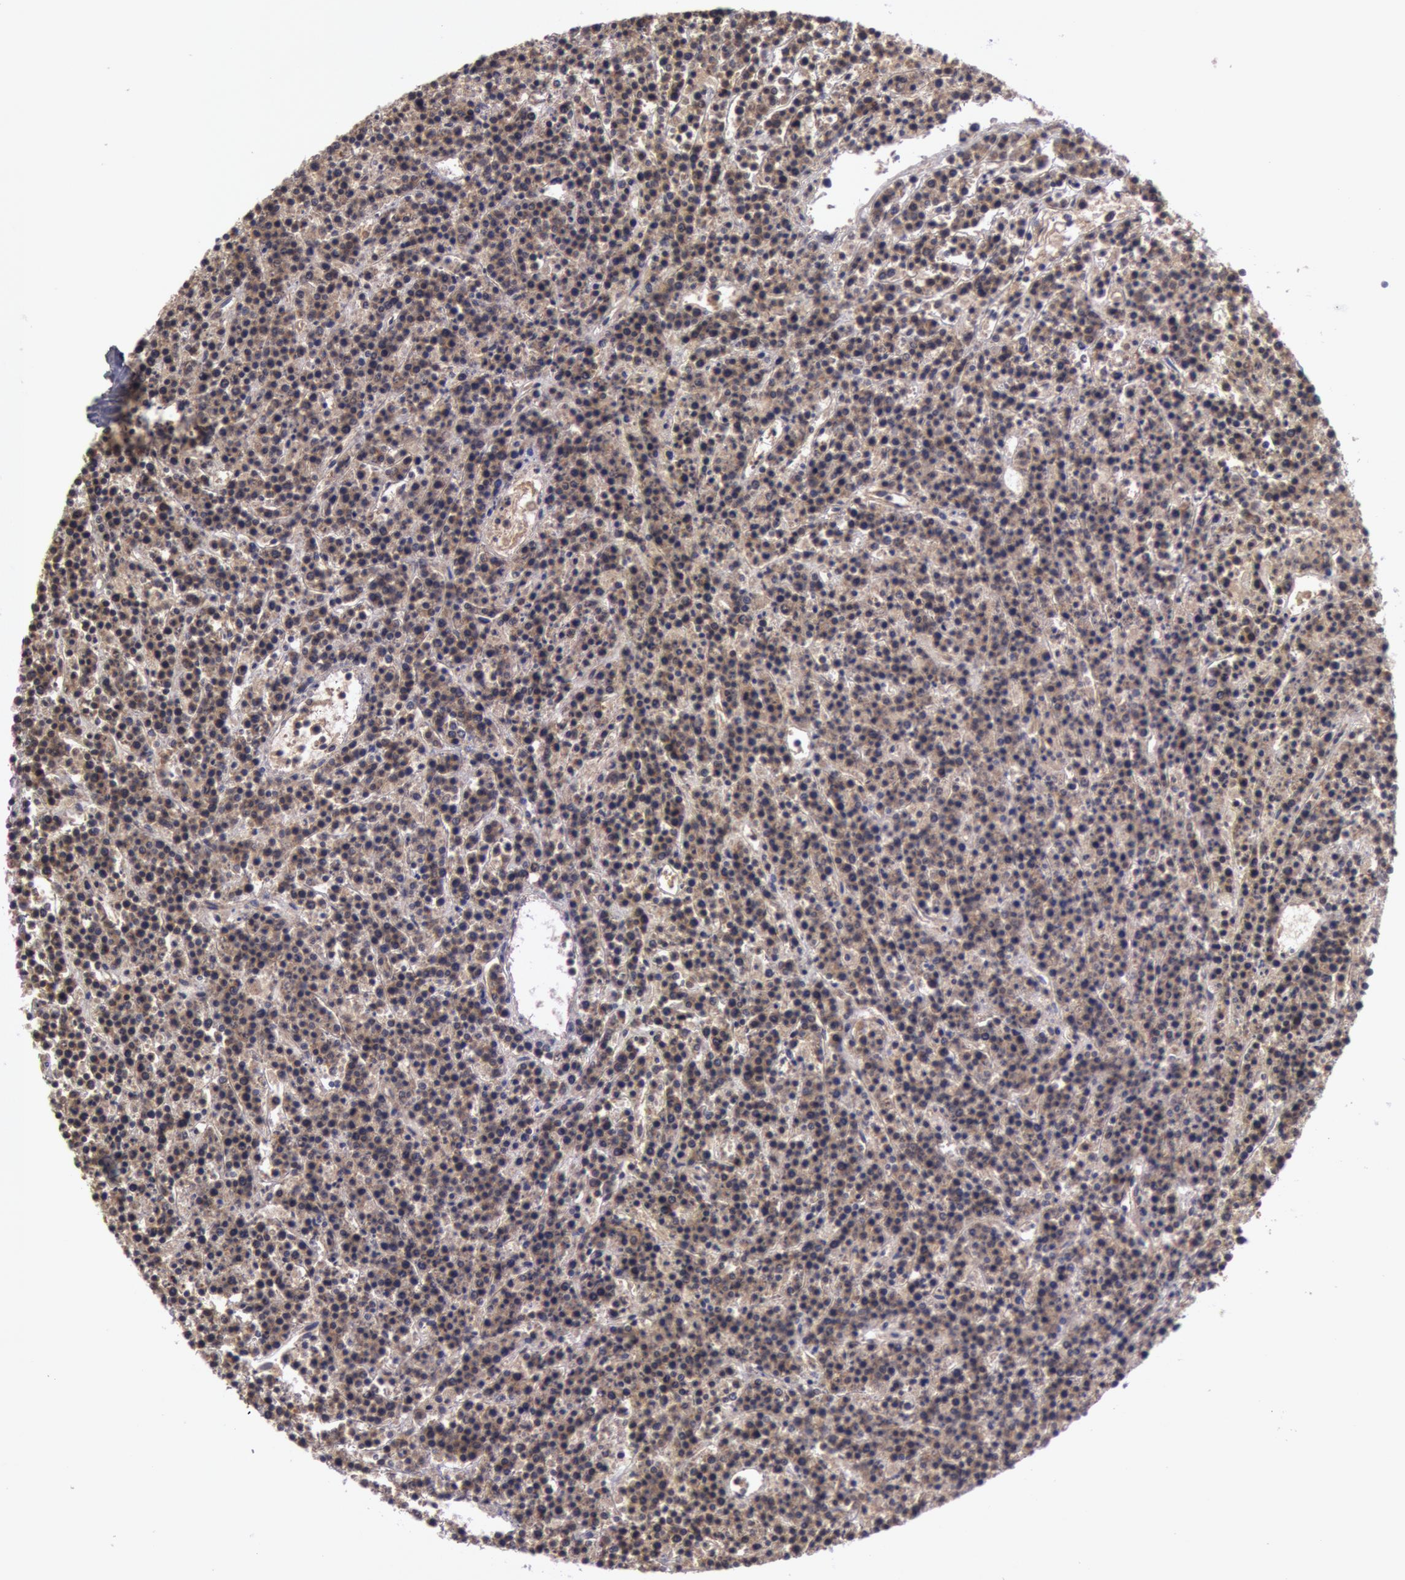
{"staining": {"intensity": "moderate", "quantity": "25%-75%", "location": "cytoplasmic/membranous,nuclear"}, "tissue": "lymphoma", "cell_type": "Tumor cells", "image_type": "cancer", "snomed": [{"axis": "morphology", "description": "Malignant lymphoma, non-Hodgkin's type, High grade"}, {"axis": "topography", "description": "Ovary"}], "caption": "The image exhibits a brown stain indicating the presence of a protein in the cytoplasmic/membranous and nuclear of tumor cells in high-grade malignant lymphoma, non-Hodgkin's type.", "gene": "BRAF", "patient": {"sex": "female", "age": 56}}